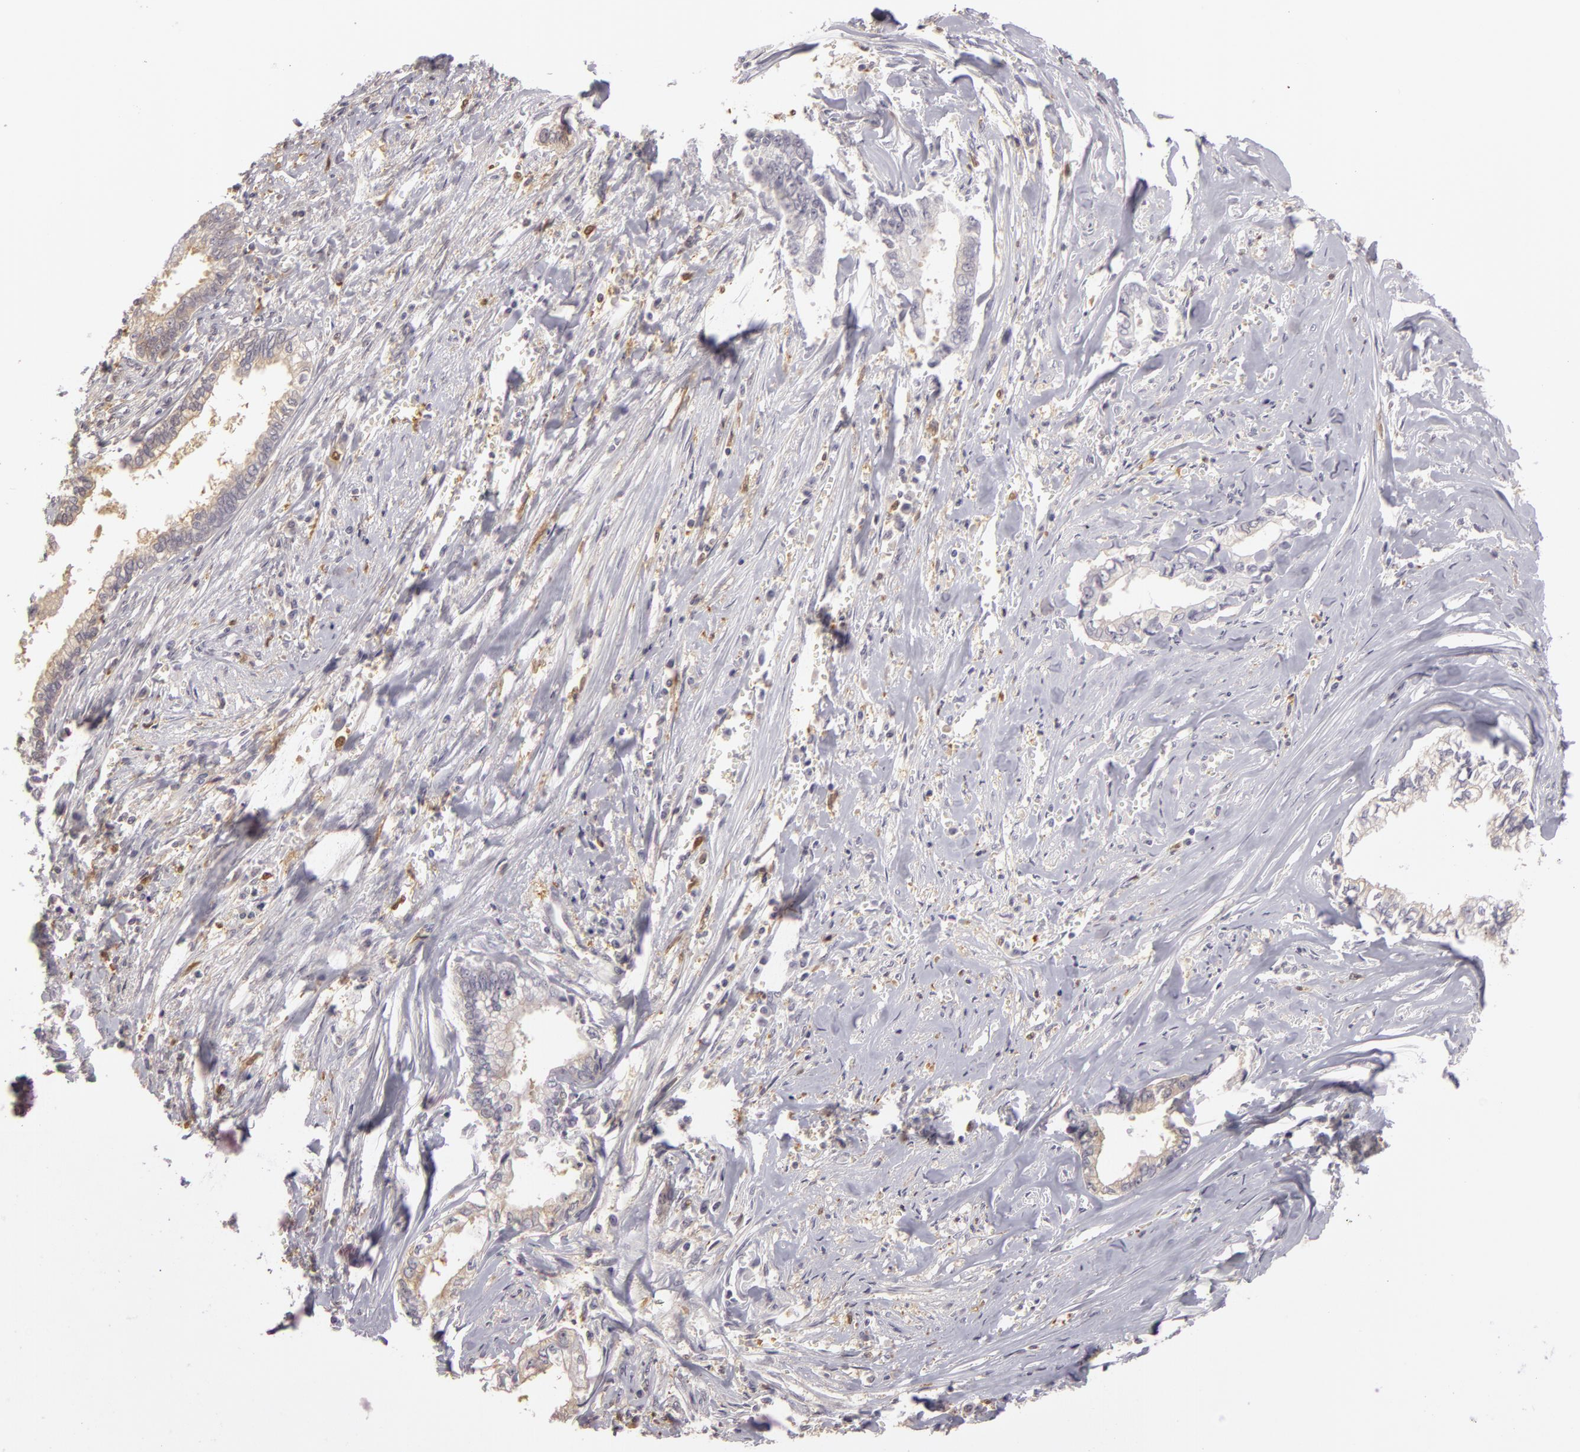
{"staining": {"intensity": "negative", "quantity": "none", "location": "none"}, "tissue": "liver cancer", "cell_type": "Tumor cells", "image_type": "cancer", "snomed": [{"axis": "morphology", "description": "Cholangiocarcinoma"}, {"axis": "topography", "description": "Liver"}], "caption": "A micrograph of liver cancer stained for a protein shows no brown staining in tumor cells.", "gene": "GNPDA1", "patient": {"sex": "male", "age": 57}}